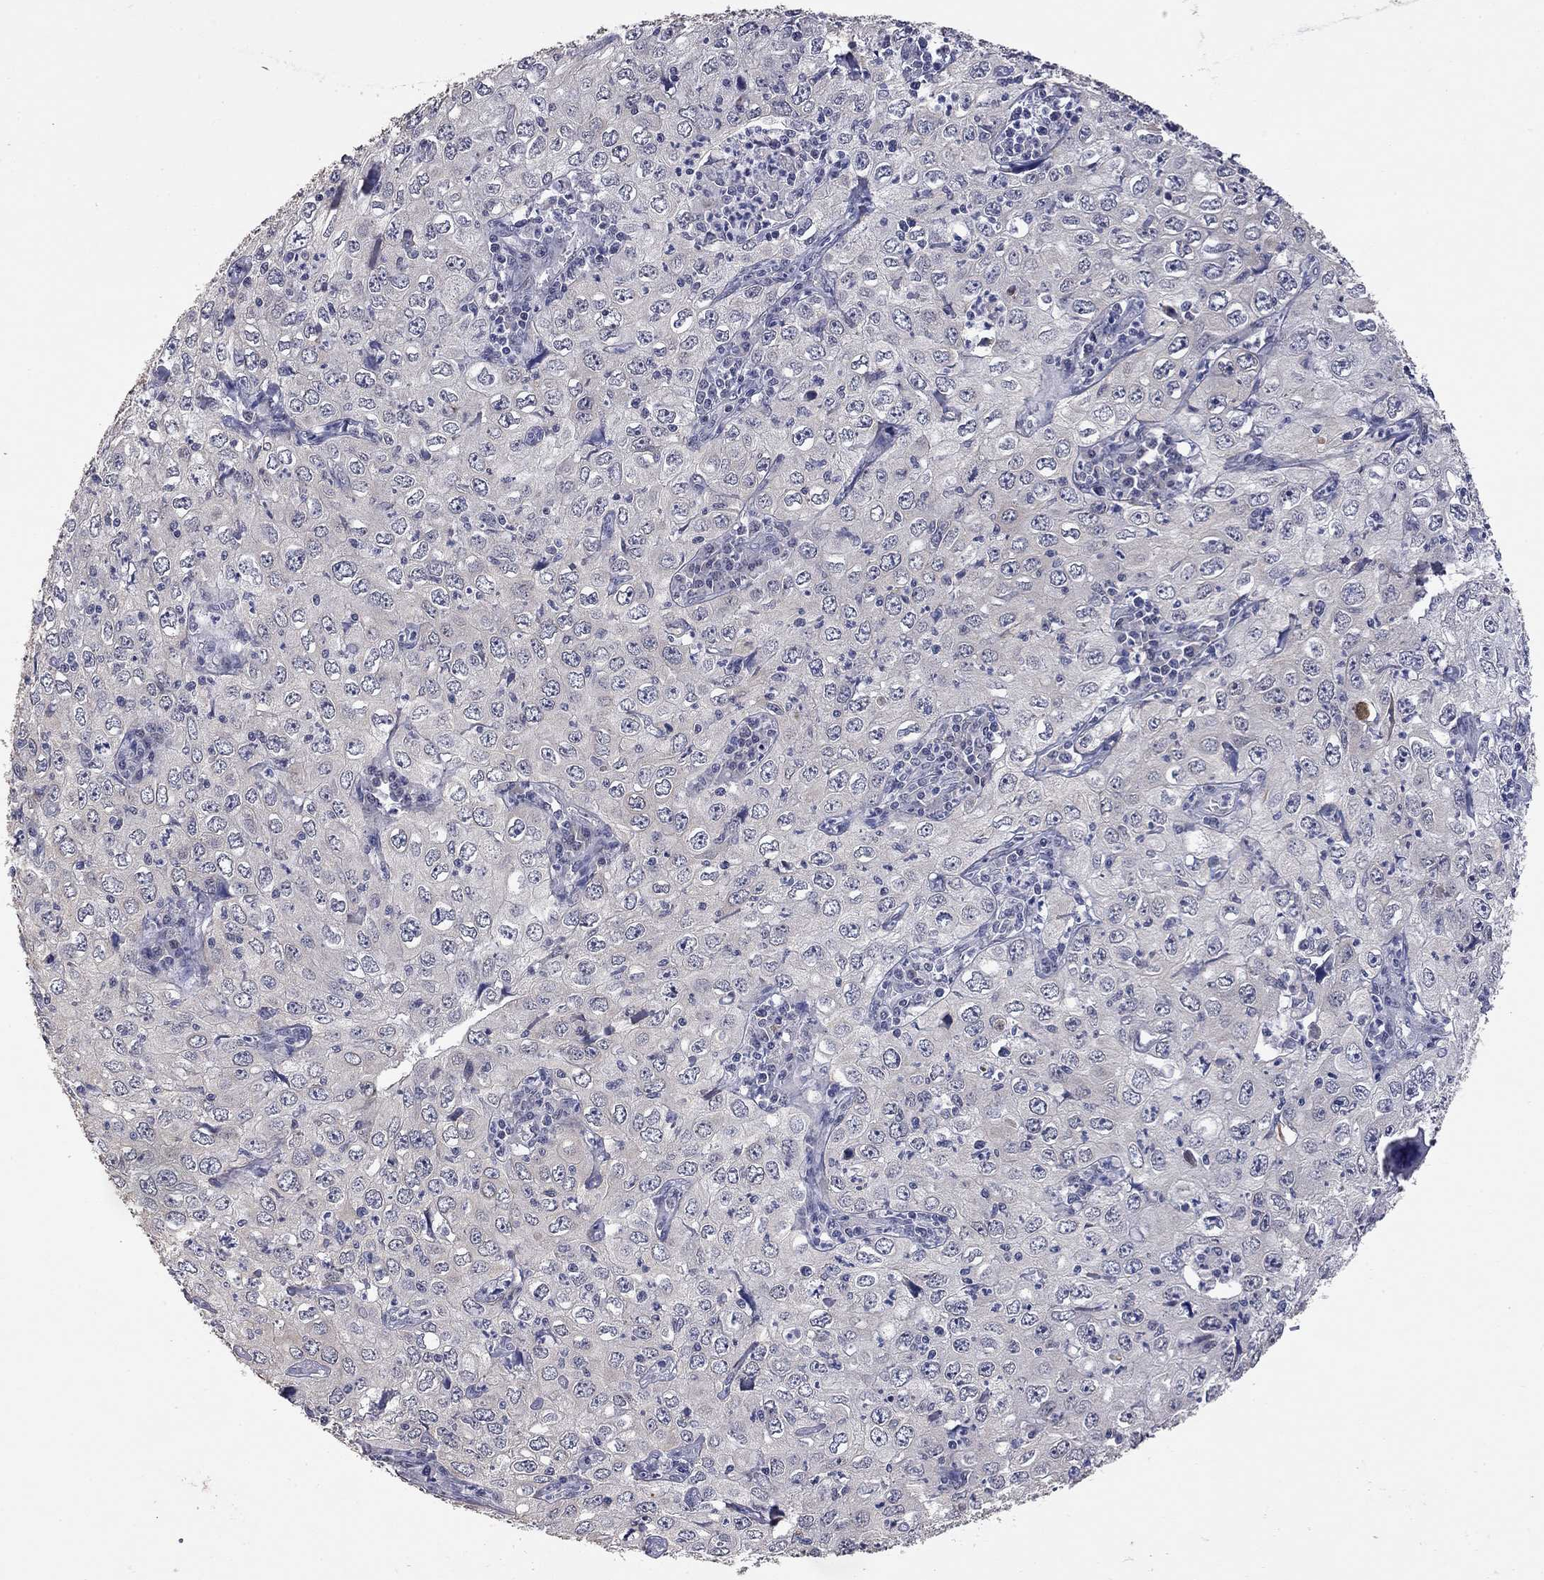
{"staining": {"intensity": "negative", "quantity": "none", "location": "none"}, "tissue": "cervical cancer", "cell_type": "Tumor cells", "image_type": "cancer", "snomed": [{"axis": "morphology", "description": "Squamous cell carcinoma, NOS"}, {"axis": "topography", "description": "Cervix"}], "caption": "Human cervical cancer stained for a protein using IHC reveals no expression in tumor cells.", "gene": "FABP12", "patient": {"sex": "female", "age": 24}}